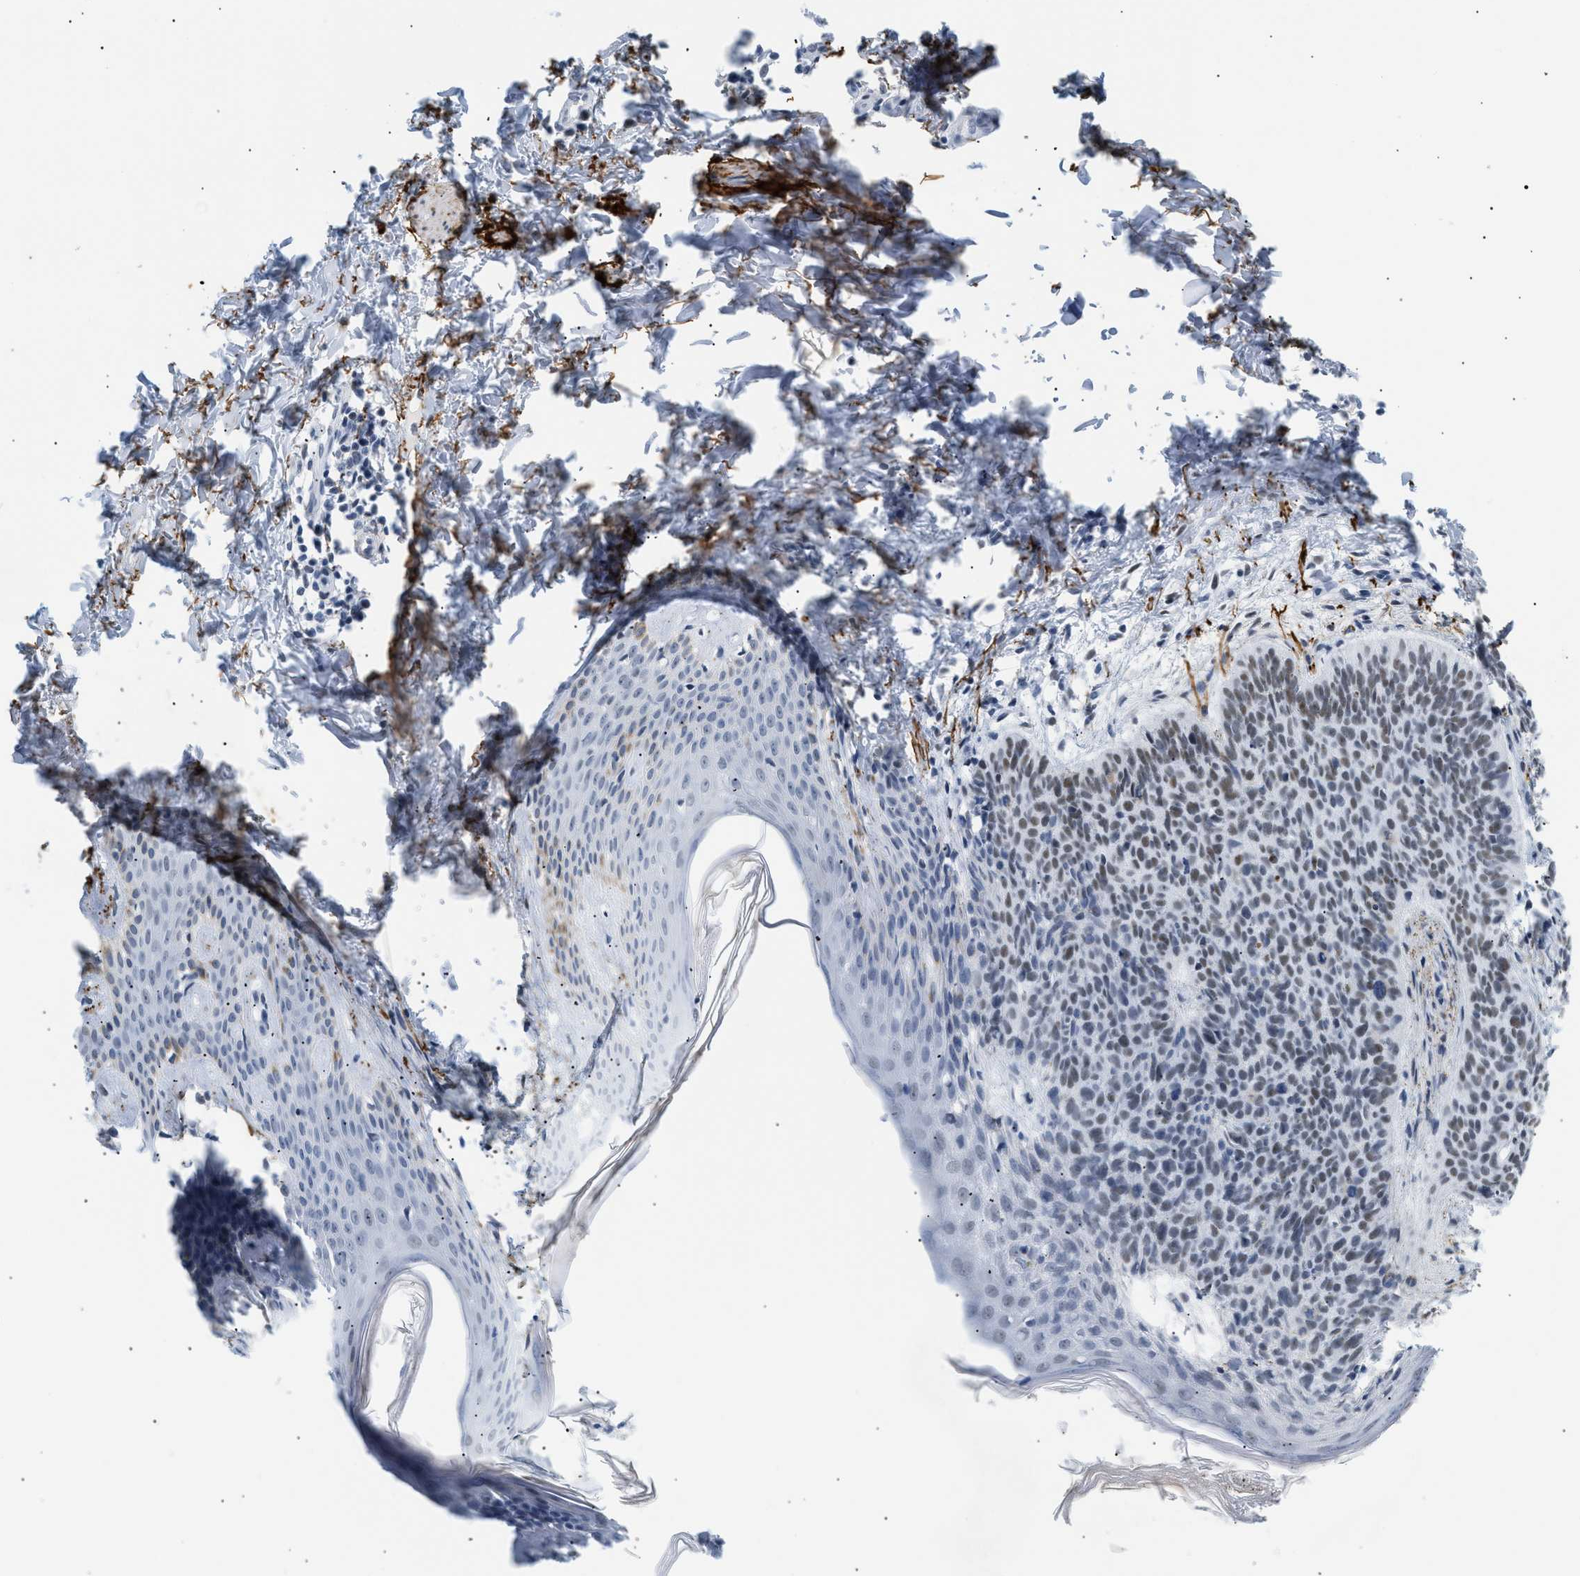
{"staining": {"intensity": "weak", "quantity": "25%-75%", "location": "nuclear"}, "tissue": "skin cancer", "cell_type": "Tumor cells", "image_type": "cancer", "snomed": [{"axis": "morphology", "description": "Basal cell carcinoma"}, {"axis": "topography", "description": "Skin"}], "caption": "Immunohistochemistry (IHC) (DAB (3,3'-diaminobenzidine)) staining of human skin cancer shows weak nuclear protein staining in about 25%-75% of tumor cells. (Stains: DAB in brown, nuclei in blue, Microscopy: brightfield microscopy at high magnification).", "gene": "ELN", "patient": {"sex": "male", "age": 60}}